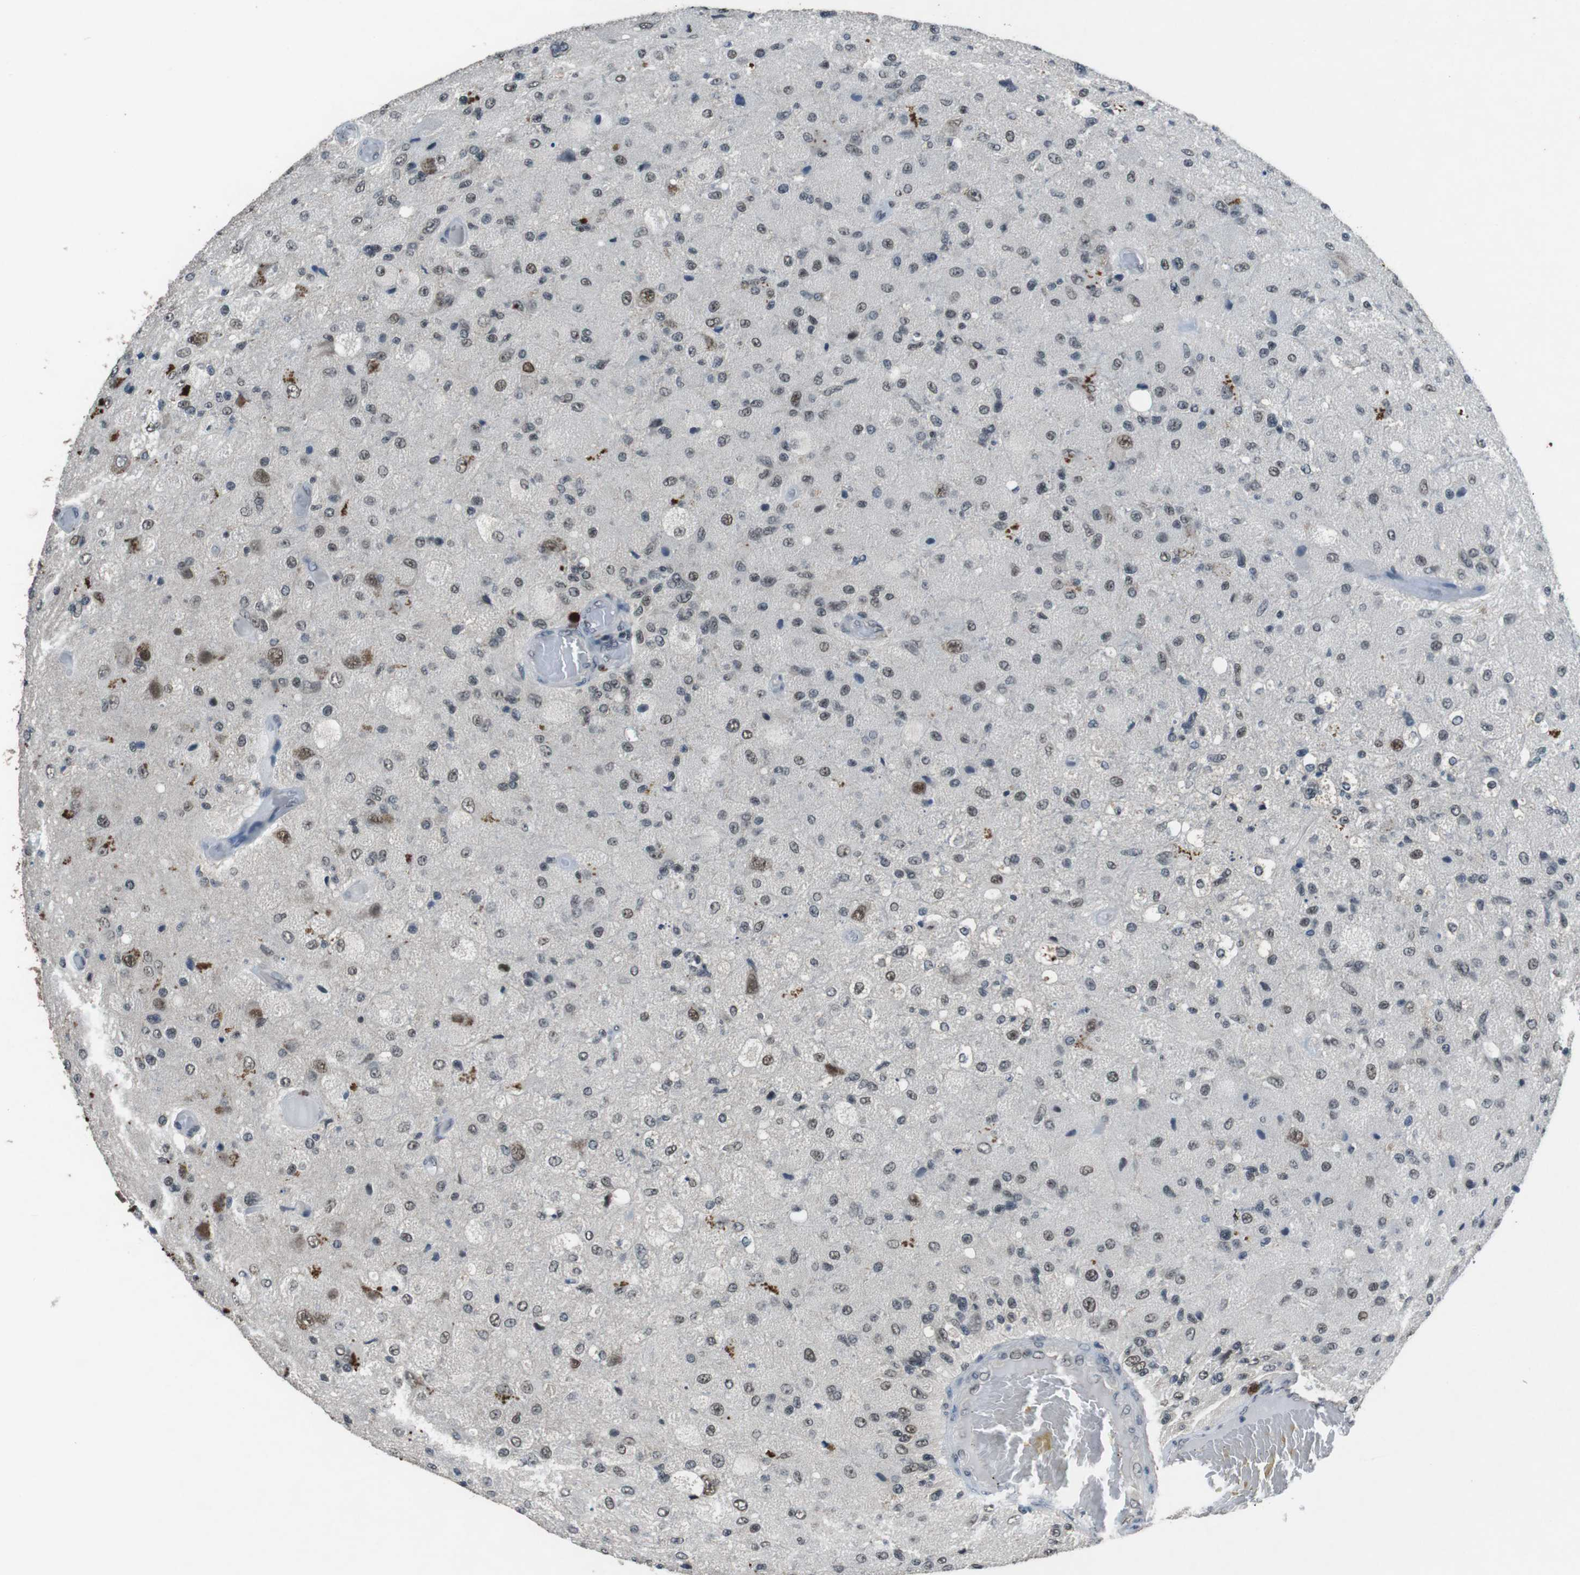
{"staining": {"intensity": "weak", "quantity": "25%-75%", "location": "nuclear"}, "tissue": "glioma", "cell_type": "Tumor cells", "image_type": "cancer", "snomed": [{"axis": "morphology", "description": "Normal tissue, NOS"}, {"axis": "morphology", "description": "Glioma, malignant, High grade"}, {"axis": "topography", "description": "Cerebral cortex"}], "caption": "A brown stain highlights weak nuclear expression of a protein in human malignant high-grade glioma tumor cells.", "gene": "USP7", "patient": {"sex": "male", "age": 77}}